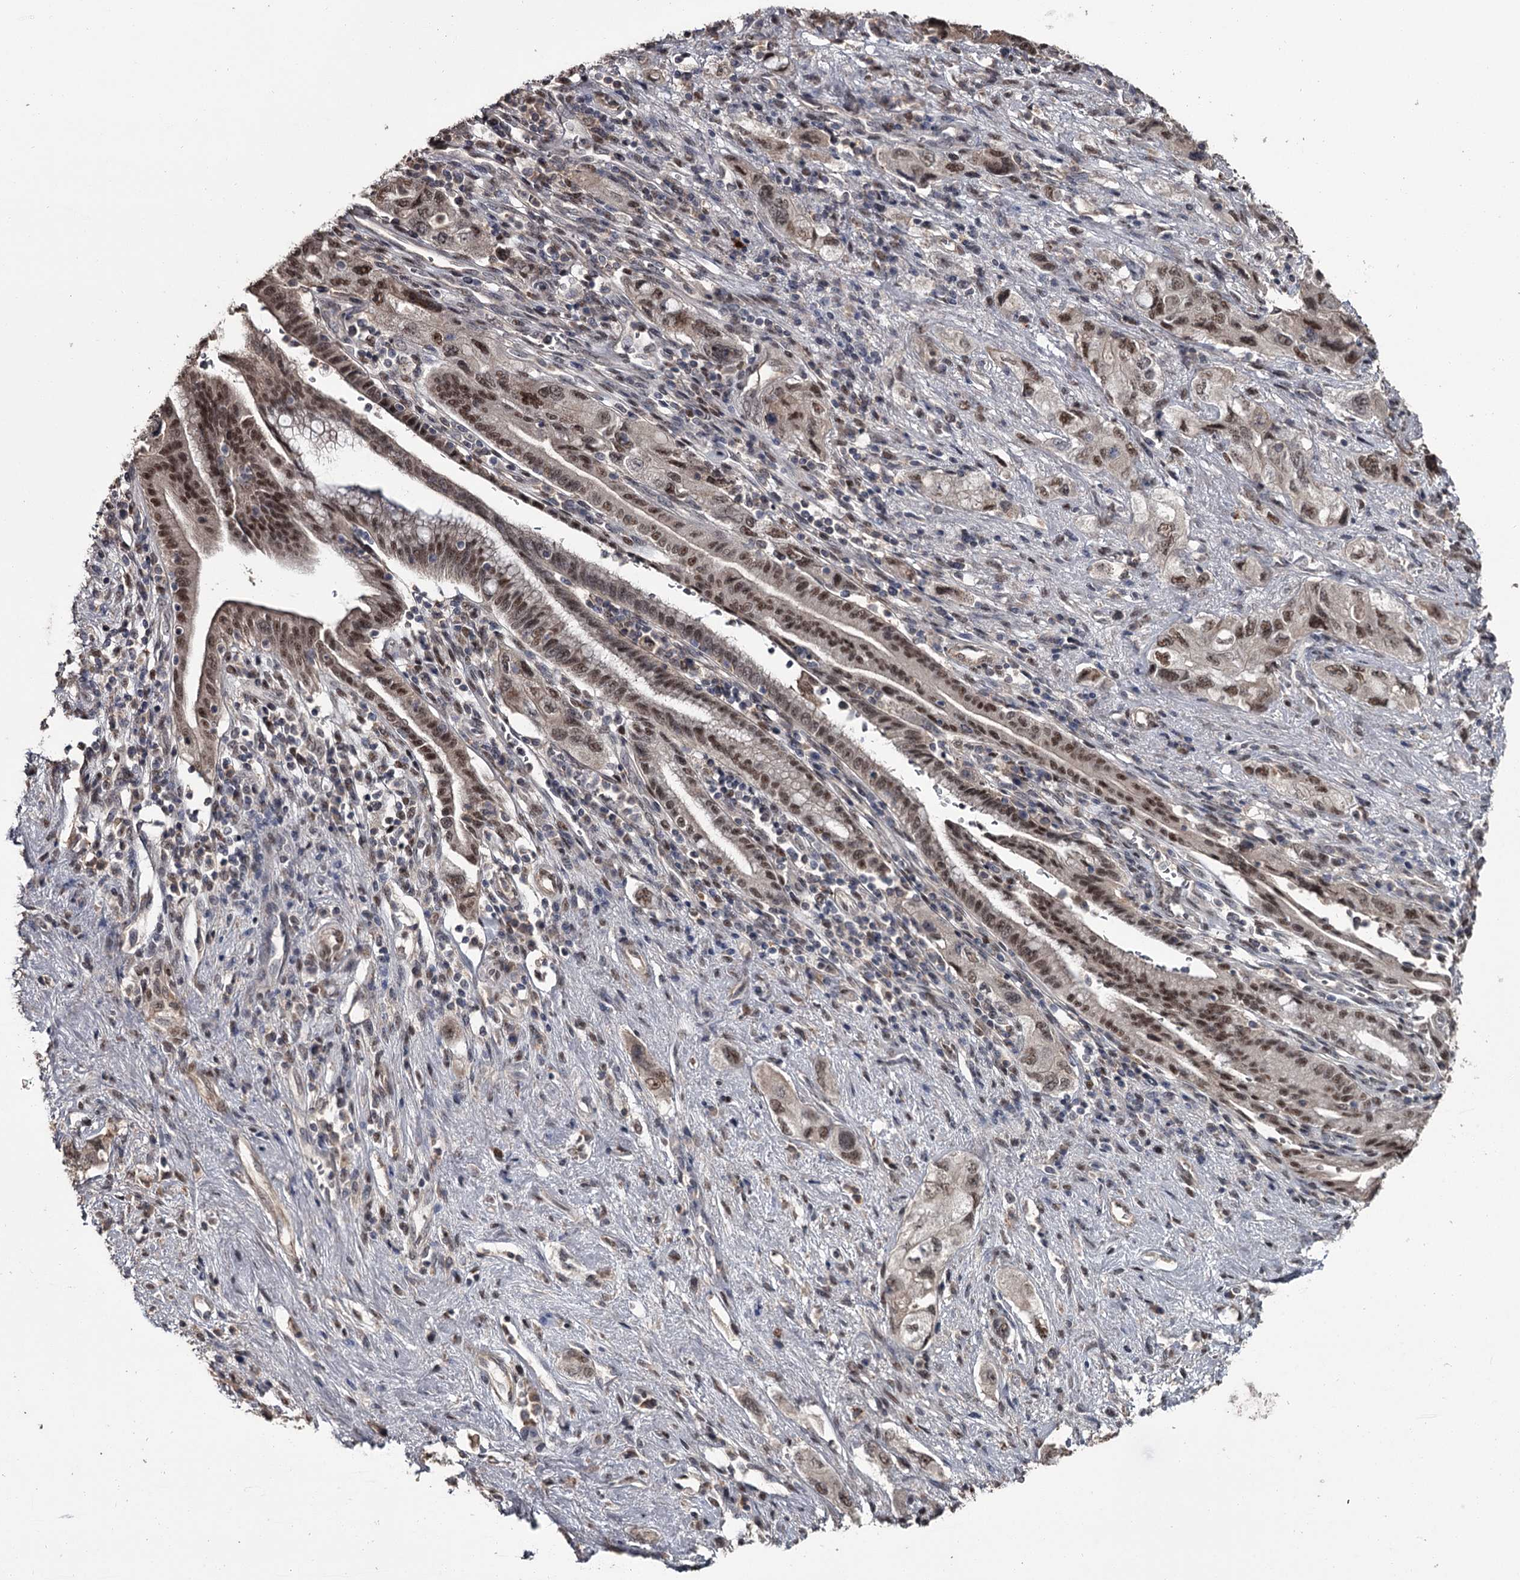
{"staining": {"intensity": "moderate", "quantity": ">75%", "location": "nuclear"}, "tissue": "pancreatic cancer", "cell_type": "Tumor cells", "image_type": "cancer", "snomed": [{"axis": "morphology", "description": "Adenocarcinoma, NOS"}, {"axis": "topography", "description": "Pancreas"}], "caption": "IHC of human pancreatic adenocarcinoma demonstrates medium levels of moderate nuclear staining in approximately >75% of tumor cells.", "gene": "PRPF40B", "patient": {"sex": "female", "age": 73}}